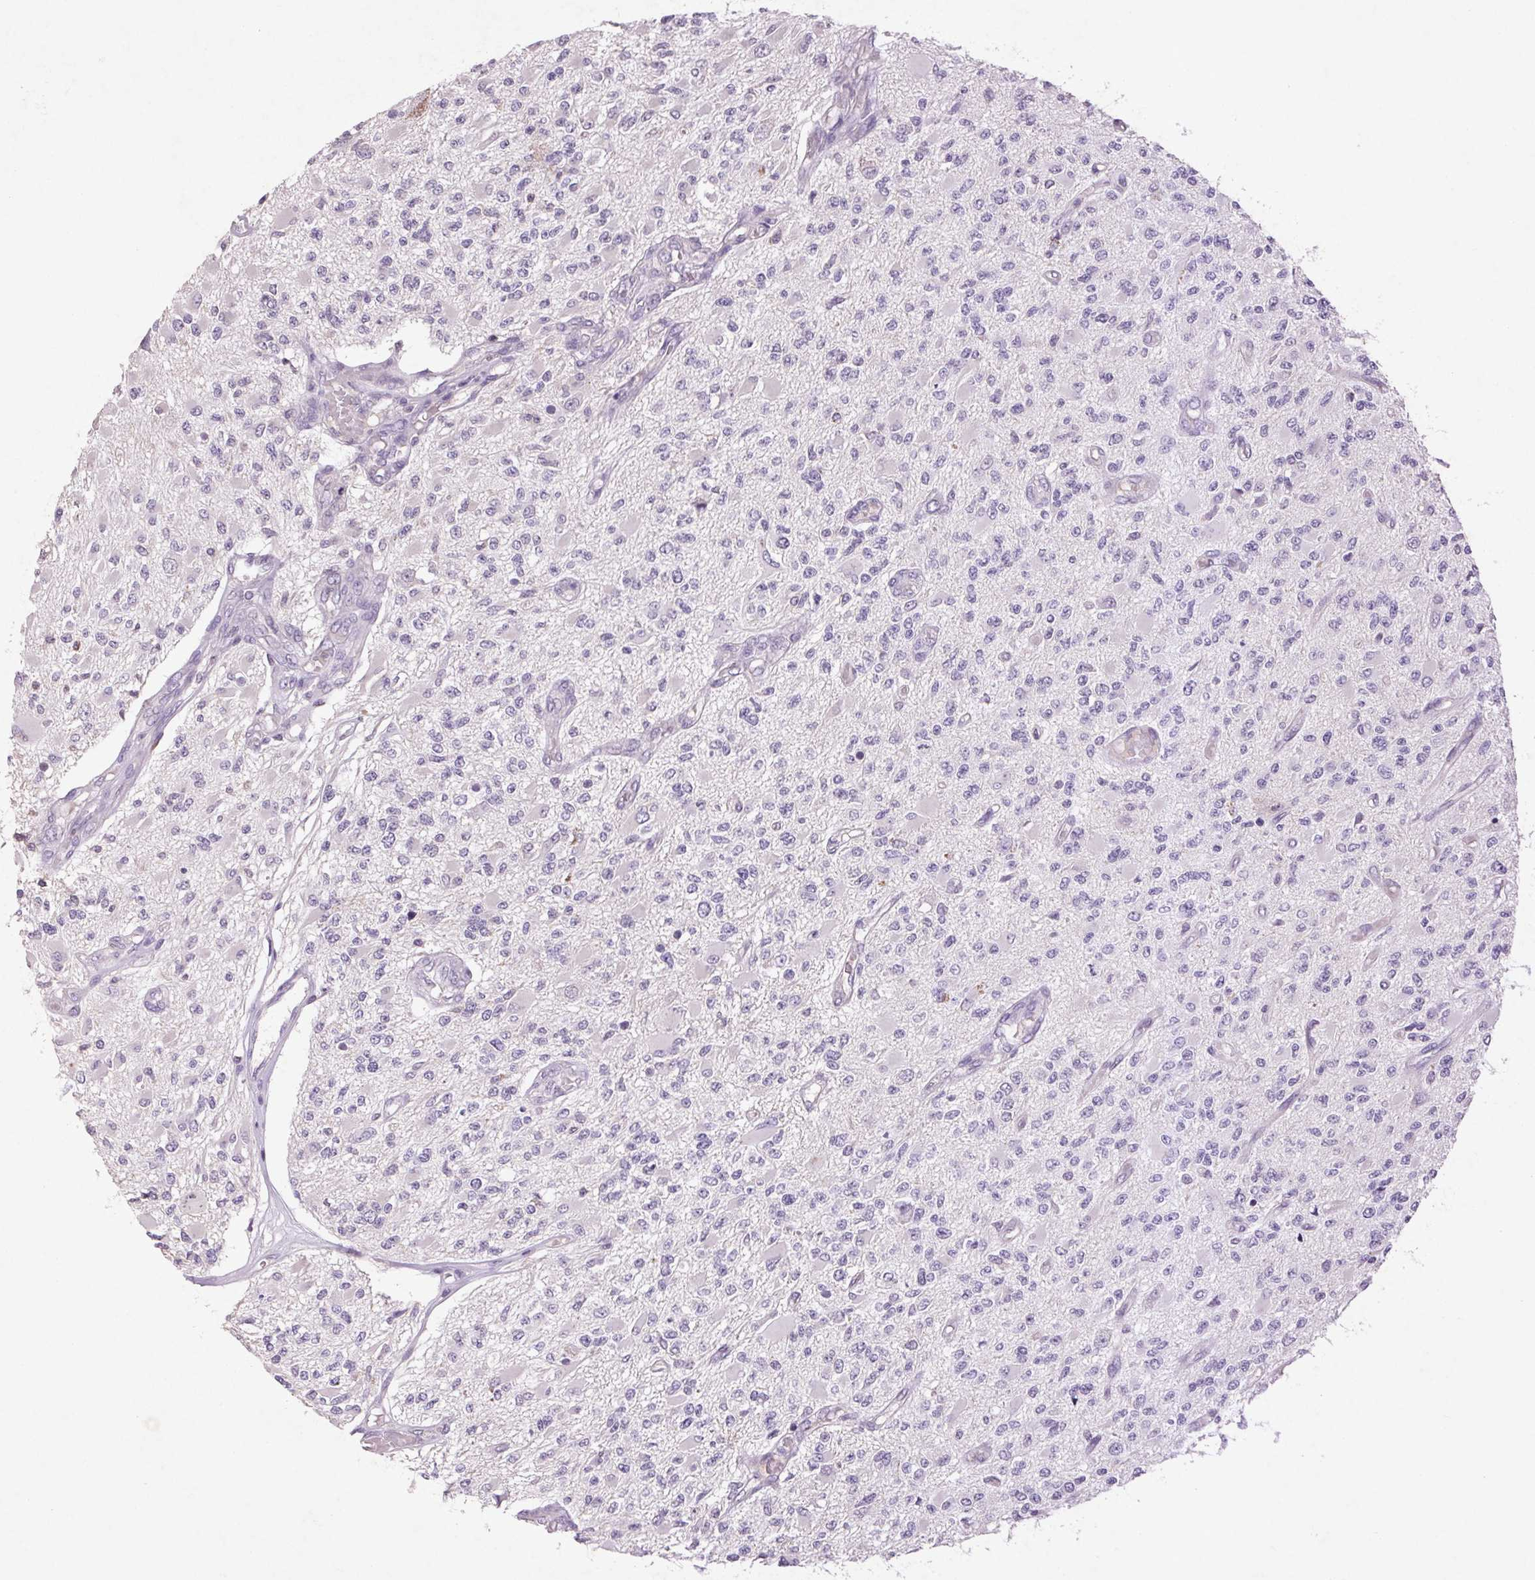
{"staining": {"intensity": "negative", "quantity": "none", "location": "none"}, "tissue": "glioma", "cell_type": "Tumor cells", "image_type": "cancer", "snomed": [{"axis": "morphology", "description": "Glioma, malignant, High grade"}, {"axis": "topography", "description": "Brain"}], "caption": "There is no significant expression in tumor cells of glioma. The staining is performed using DAB (3,3'-diaminobenzidine) brown chromogen with nuclei counter-stained in using hematoxylin.", "gene": "FNDC7", "patient": {"sex": "female", "age": 63}}